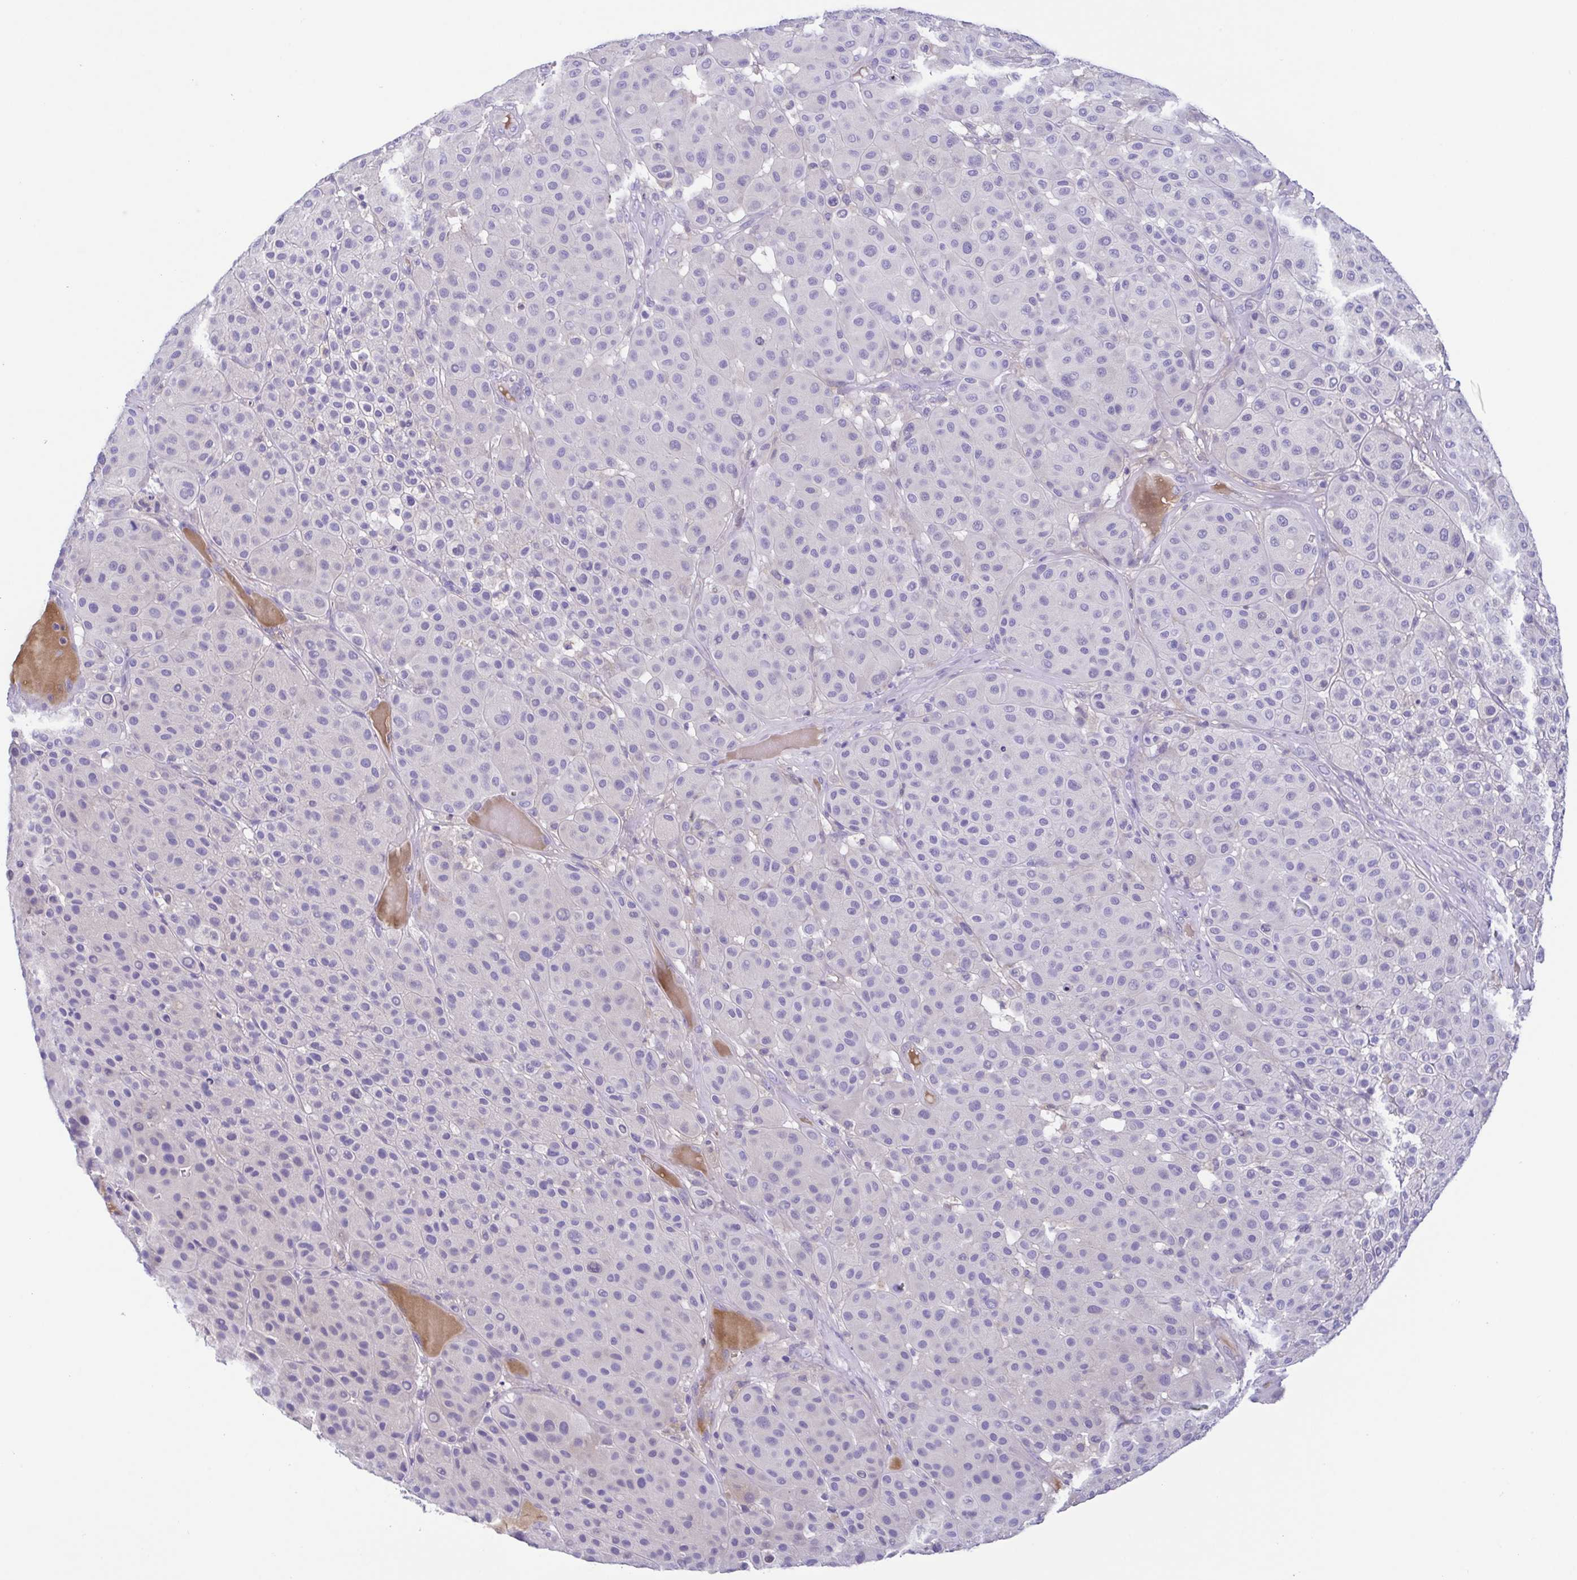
{"staining": {"intensity": "negative", "quantity": "none", "location": "none"}, "tissue": "melanoma", "cell_type": "Tumor cells", "image_type": "cancer", "snomed": [{"axis": "morphology", "description": "Malignant melanoma, Metastatic site"}, {"axis": "topography", "description": "Smooth muscle"}], "caption": "Immunohistochemistry (IHC) micrograph of human melanoma stained for a protein (brown), which demonstrates no positivity in tumor cells.", "gene": "A1BG", "patient": {"sex": "male", "age": 41}}